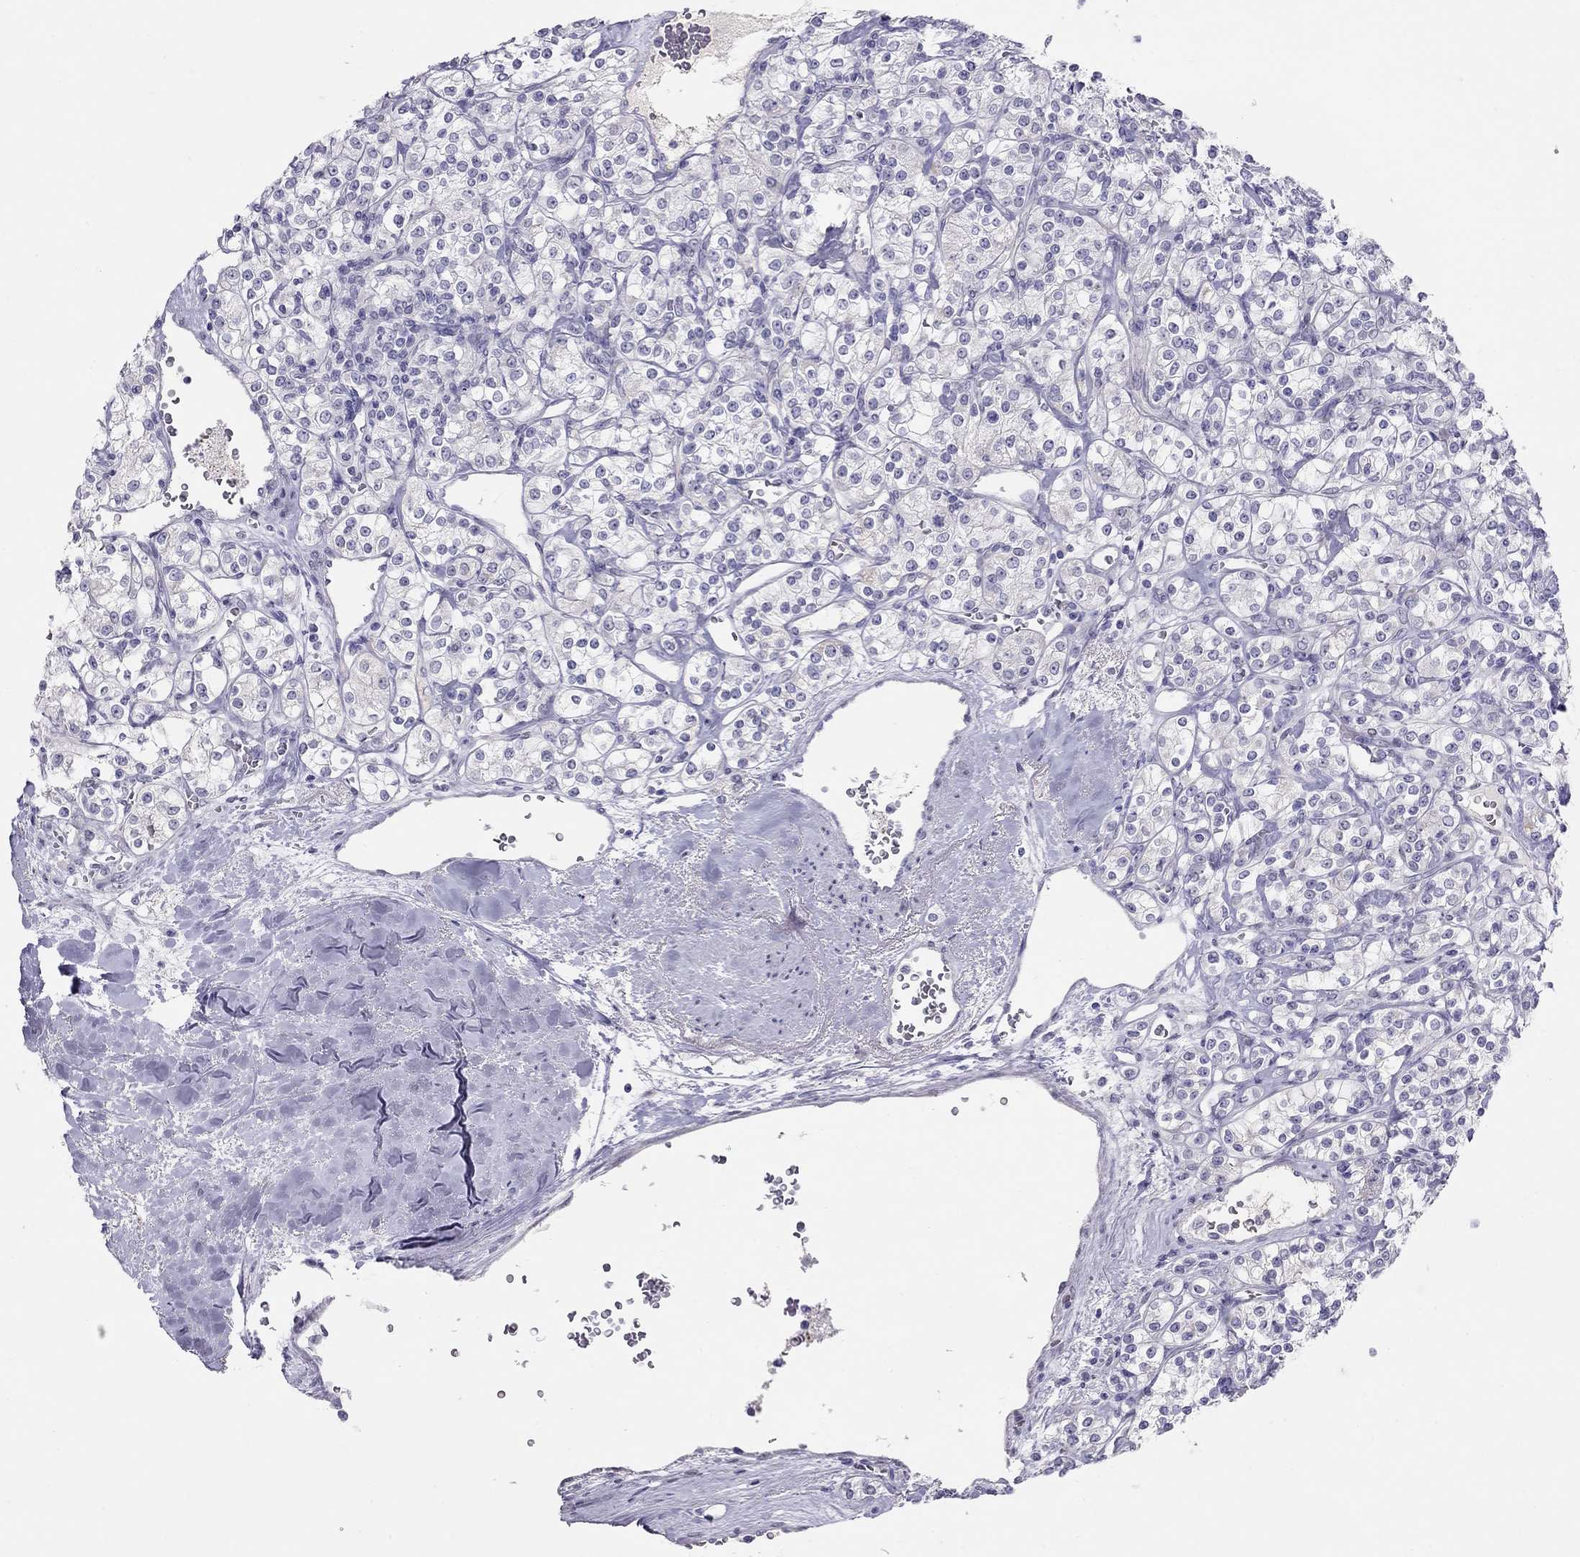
{"staining": {"intensity": "negative", "quantity": "none", "location": "none"}, "tissue": "renal cancer", "cell_type": "Tumor cells", "image_type": "cancer", "snomed": [{"axis": "morphology", "description": "Adenocarcinoma, NOS"}, {"axis": "topography", "description": "Kidney"}], "caption": "Tumor cells show no significant protein staining in renal cancer.", "gene": "KCNV2", "patient": {"sex": "male", "age": 77}}